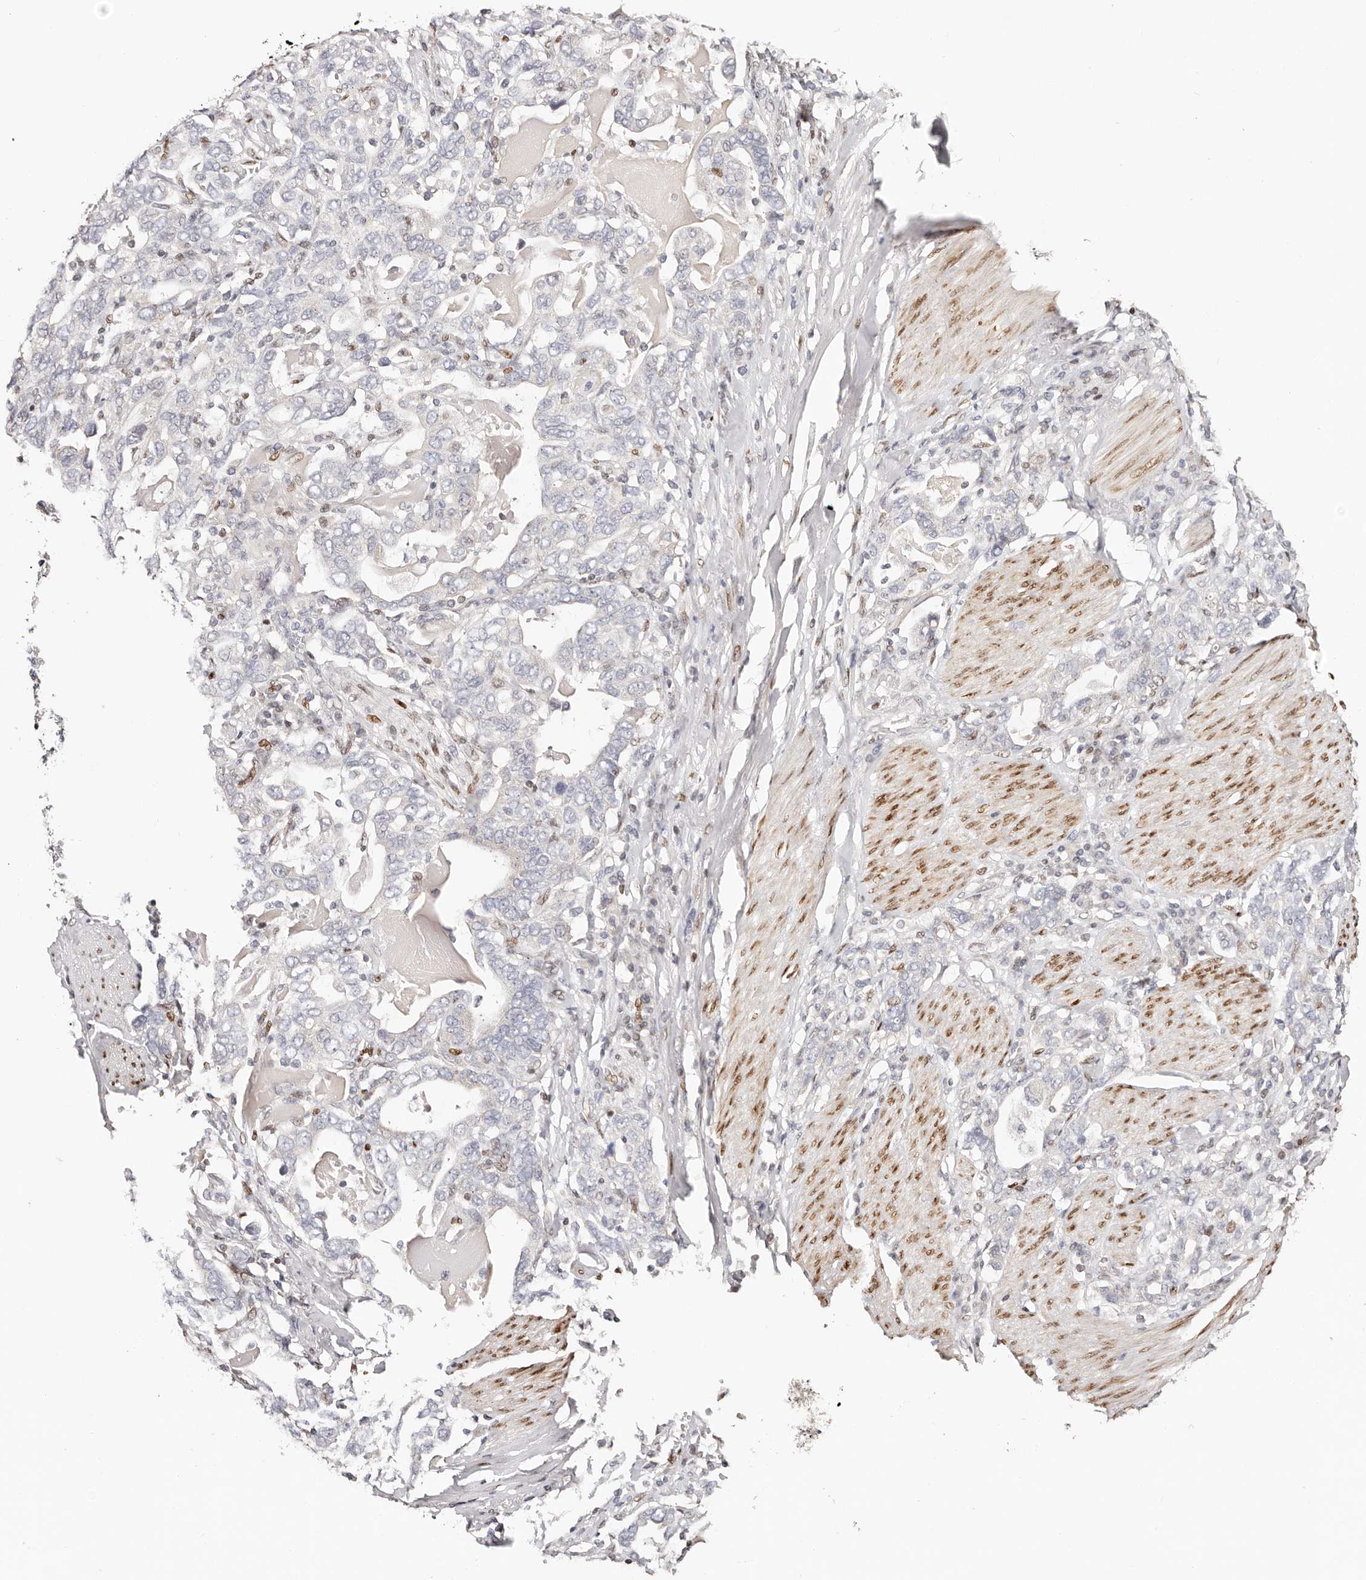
{"staining": {"intensity": "negative", "quantity": "none", "location": "none"}, "tissue": "stomach cancer", "cell_type": "Tumor cells", "image_type": "cancer", "snomed": [{"axis": "morphology", "description": "Adenocarcinoma, NOS"}, {"axis": "topography", "description": "Stomach, upper"}], "caption": "Immunohistochemistry (IHC) histopathology image of human stomach cancer stained for a protein (brown), which shows no positivity in tumor cells.", "gene": "IQGAP3", "patient": {"sex": "male", "age": 62}}